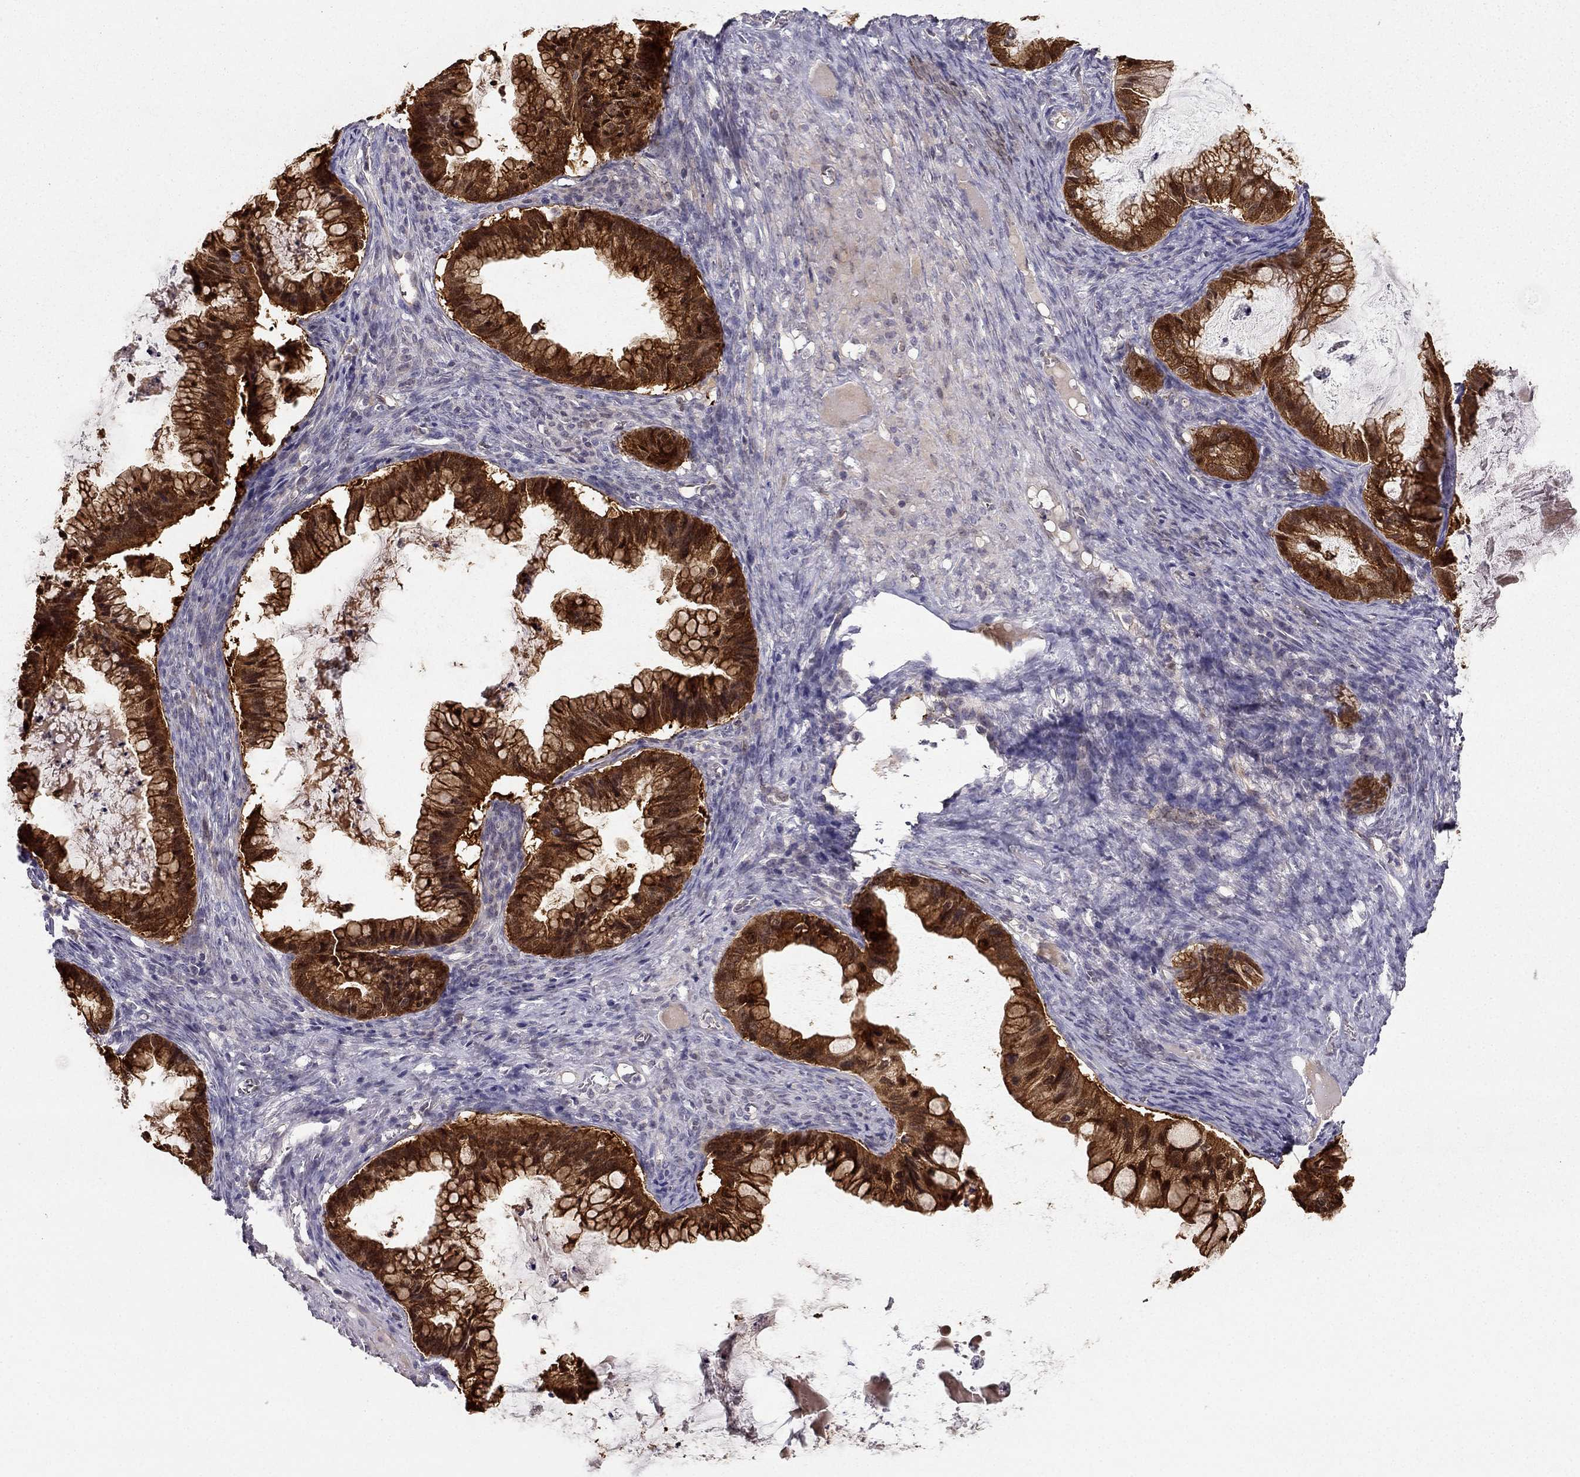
{"staining": {"intensity": "strong", "quantity": ">75%", "location": "cytoplasmic/membranous"}, "tissue": "ovarian cancer", "cell_type": "Tumor cells", "image_type": "cancer", "snomed": [{"axis": "morphology", "description": "Cystadenocarcinoma, mucinous, NOS"}, {"axis": "topography", "description": "Ovary"}], "caption": "A photomicrograph of human ovarian cancer stained for a protein shows strong cytoplasmic/membranous brown staining in tumor cells. (IHC, brightfield microscopy, high magnification).", "gene": "NQO1", "patient": {"sex": "female", "age": 57}}